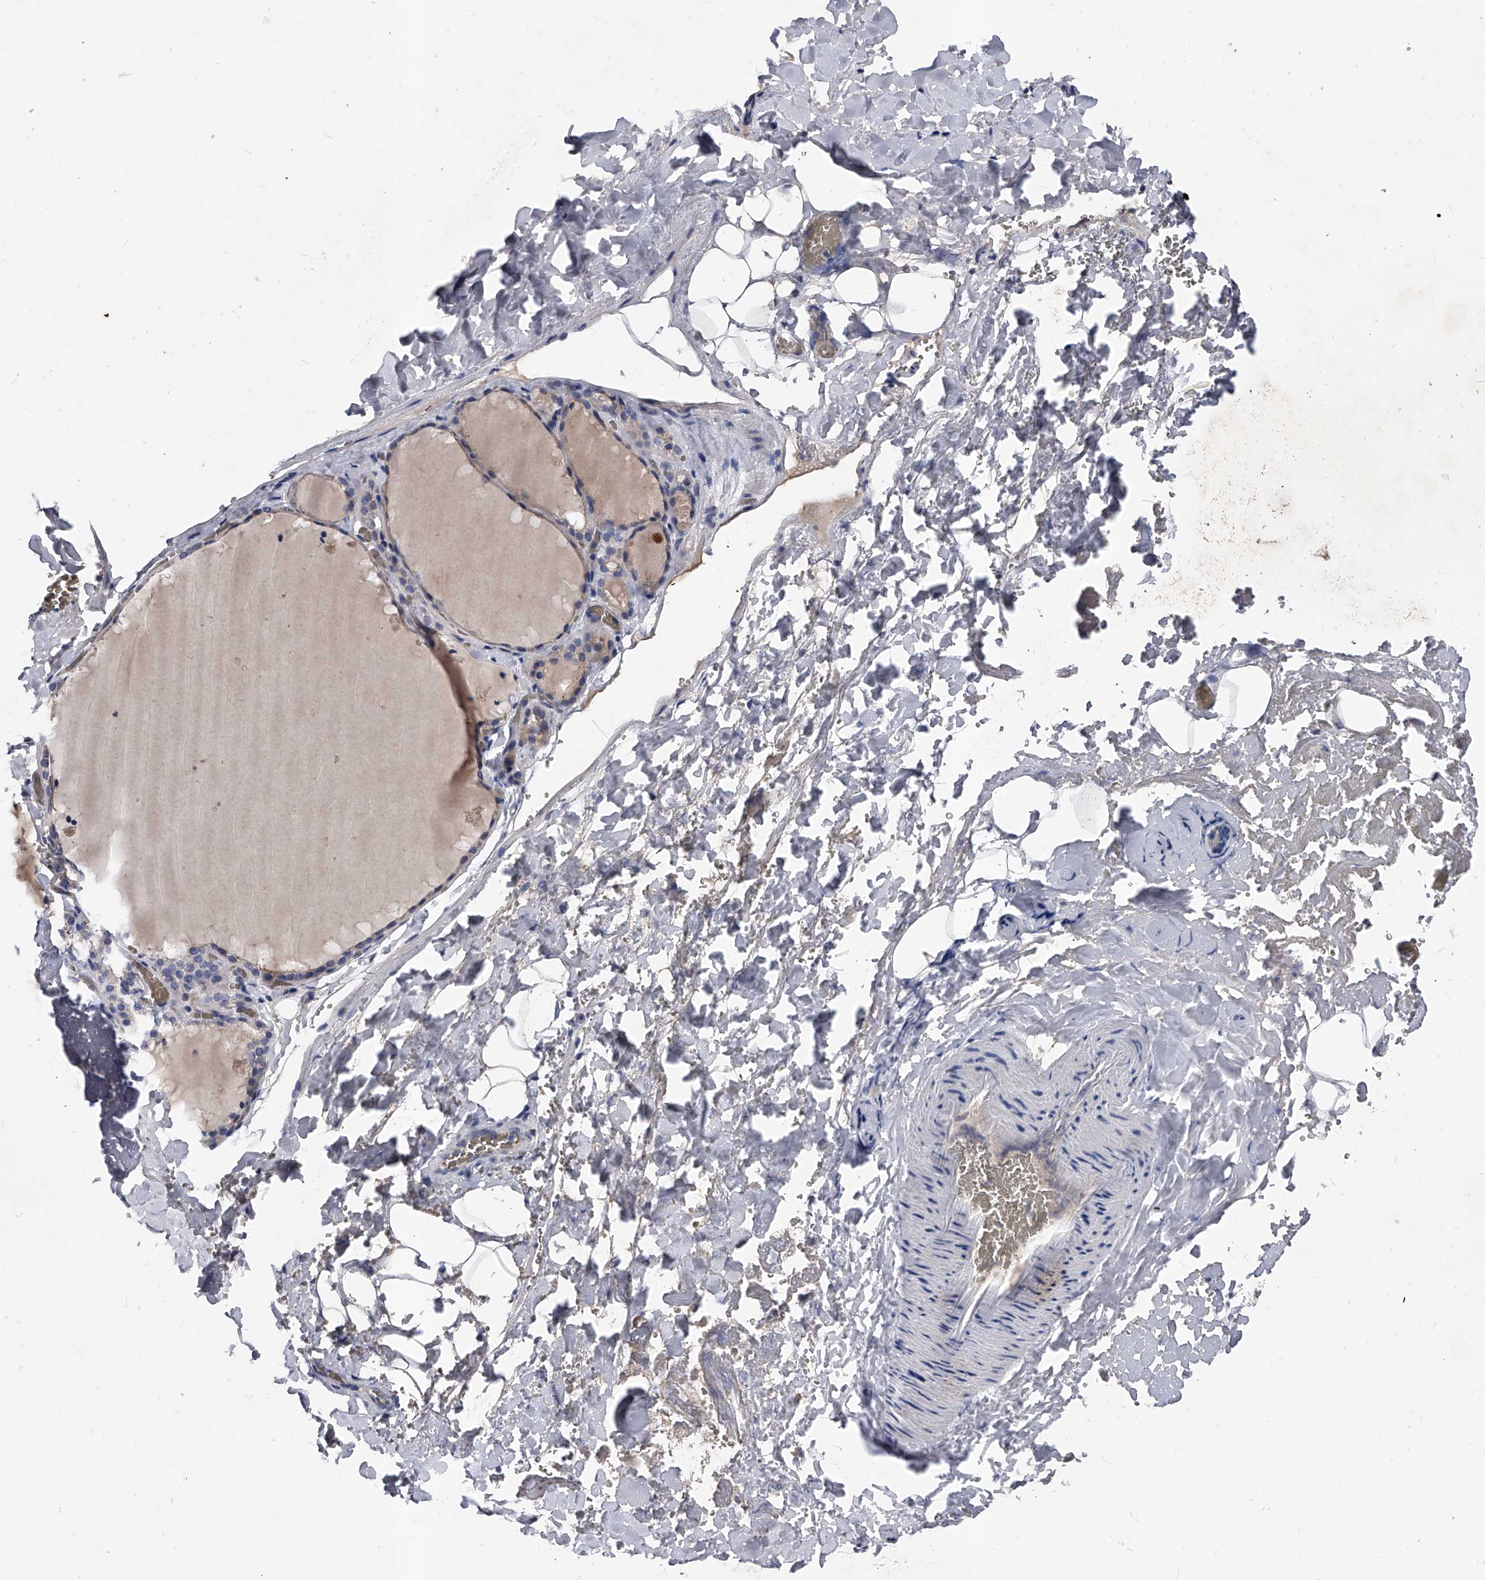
{"staining": {"intensity": "negative", "quantity": "none", "location": "none"}, "tissue": "thyroid gland", "cell_type": "Glandular cells", "image_type": "normal", "snomed": [{"axis": "morphology", "description": "Normal tissue, NOS"}, {"axis": "topography", "description": "Thyroid gland"}], "caption": "Protein analysis of unremarkable thyroid gland demonstrates no significant expression in glandular cells. The staining was performed using DAB (3,3'-diaminobenzidine) to visualize the protein expression in brown, while the nuclei were stained in blue with hematoxylin (Magnification: 20x).", "gene": "EFCAB7", "patient": {"sex": "female", "age": 22}}